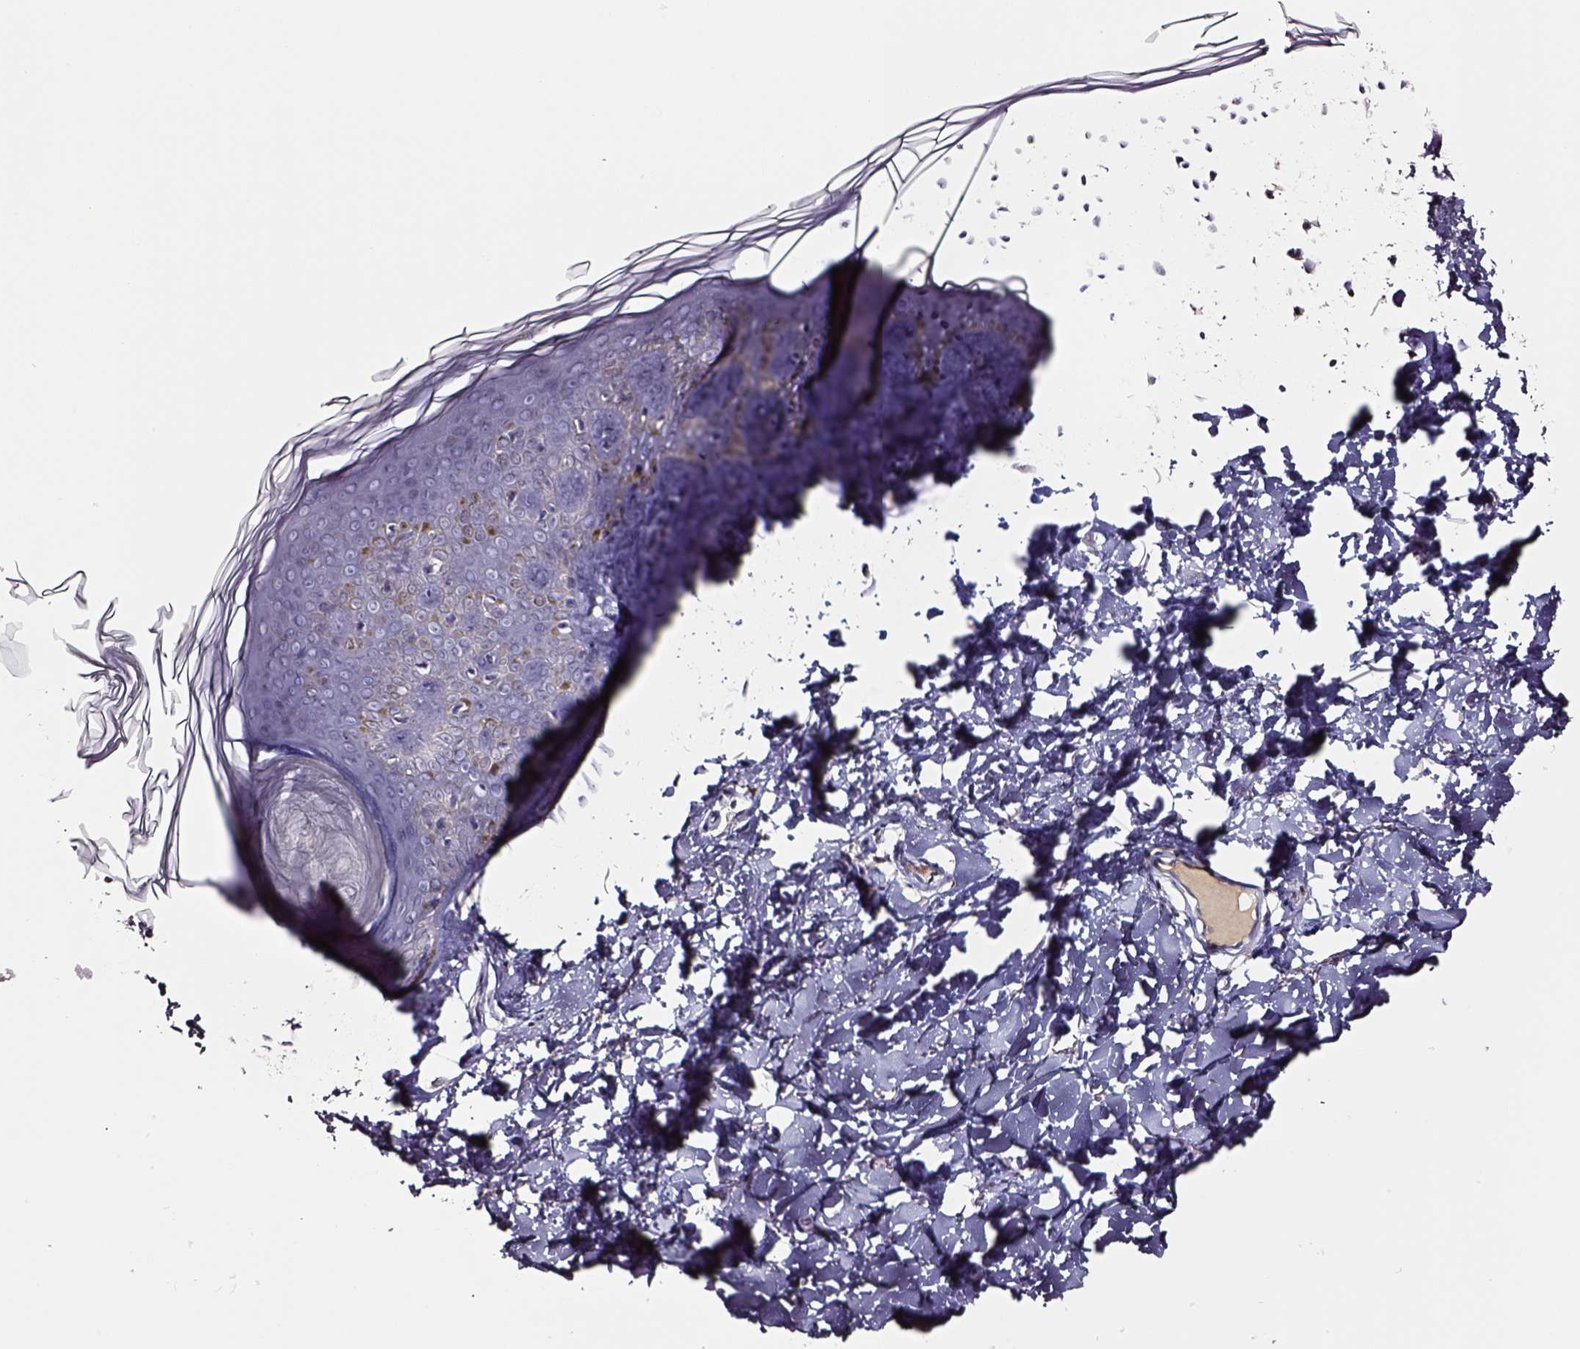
{"staining": {"intensity": "negative", "quantity": "none", "location": "none"}, "tissue": "skin", "cell_type": "Fibroblasts", "image_type": "normal", "snomed": [{"axis": "morphology", "description": "Normal tissue, NOS"}, {"axis": "topography", "description": "Skin"}, {"axis": "topography", "description": "Peripheral nerve tissue"}], "caption": "This micrograph is of normal skin stained with IHC to label a protein in brown with the nuclei are counter-stained blue. There is no positivity in fibroblasts.", "gene": "SMIM17", "patient": {"sex": "female", "age": 45}}